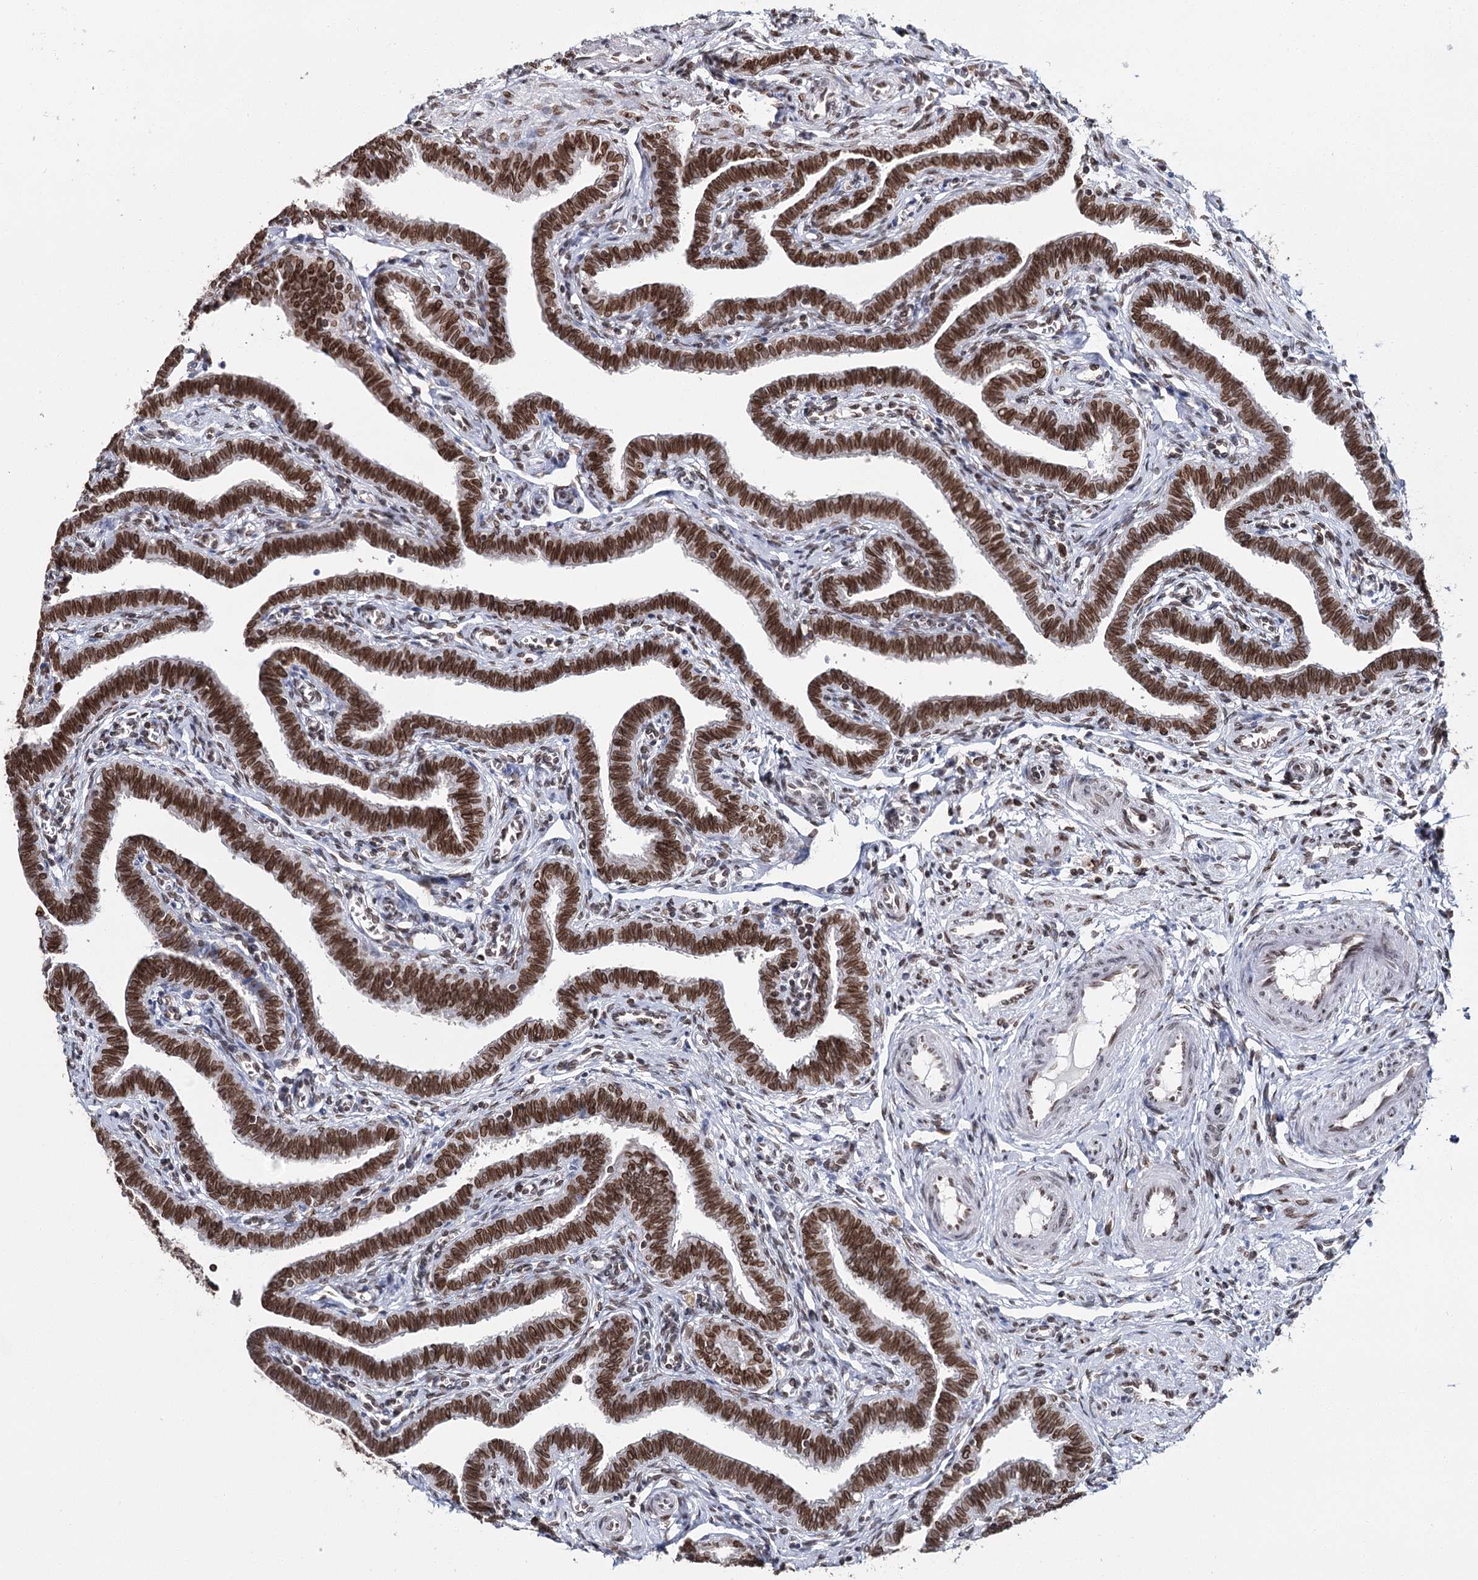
{"staining": {"intensity": "strong", "quantity": ">75%", "location": "cytoplasmic/membranous,nuclear"}, "tissue": "fallopian tube", "cell_type": "Glandular cells", "image_type": "normal", "snomed": [{"axis": "morphology", "description": "Normal tissue, NOS"}, {"axis": "topography", "description": "Fallopian tube"}], "caption": "Glandular cells demonstrate high levels of strong cytoplasmic/membranous,nuclear expression in approximately >75% of cells in benign human fallopian tube. (Stains: DAB in brown, nuclei in blue, Microscopy: brightfield microscopy at high magnification).", "gene": "KIAA0930", "patient": {"sex": "female", "age": 36}}